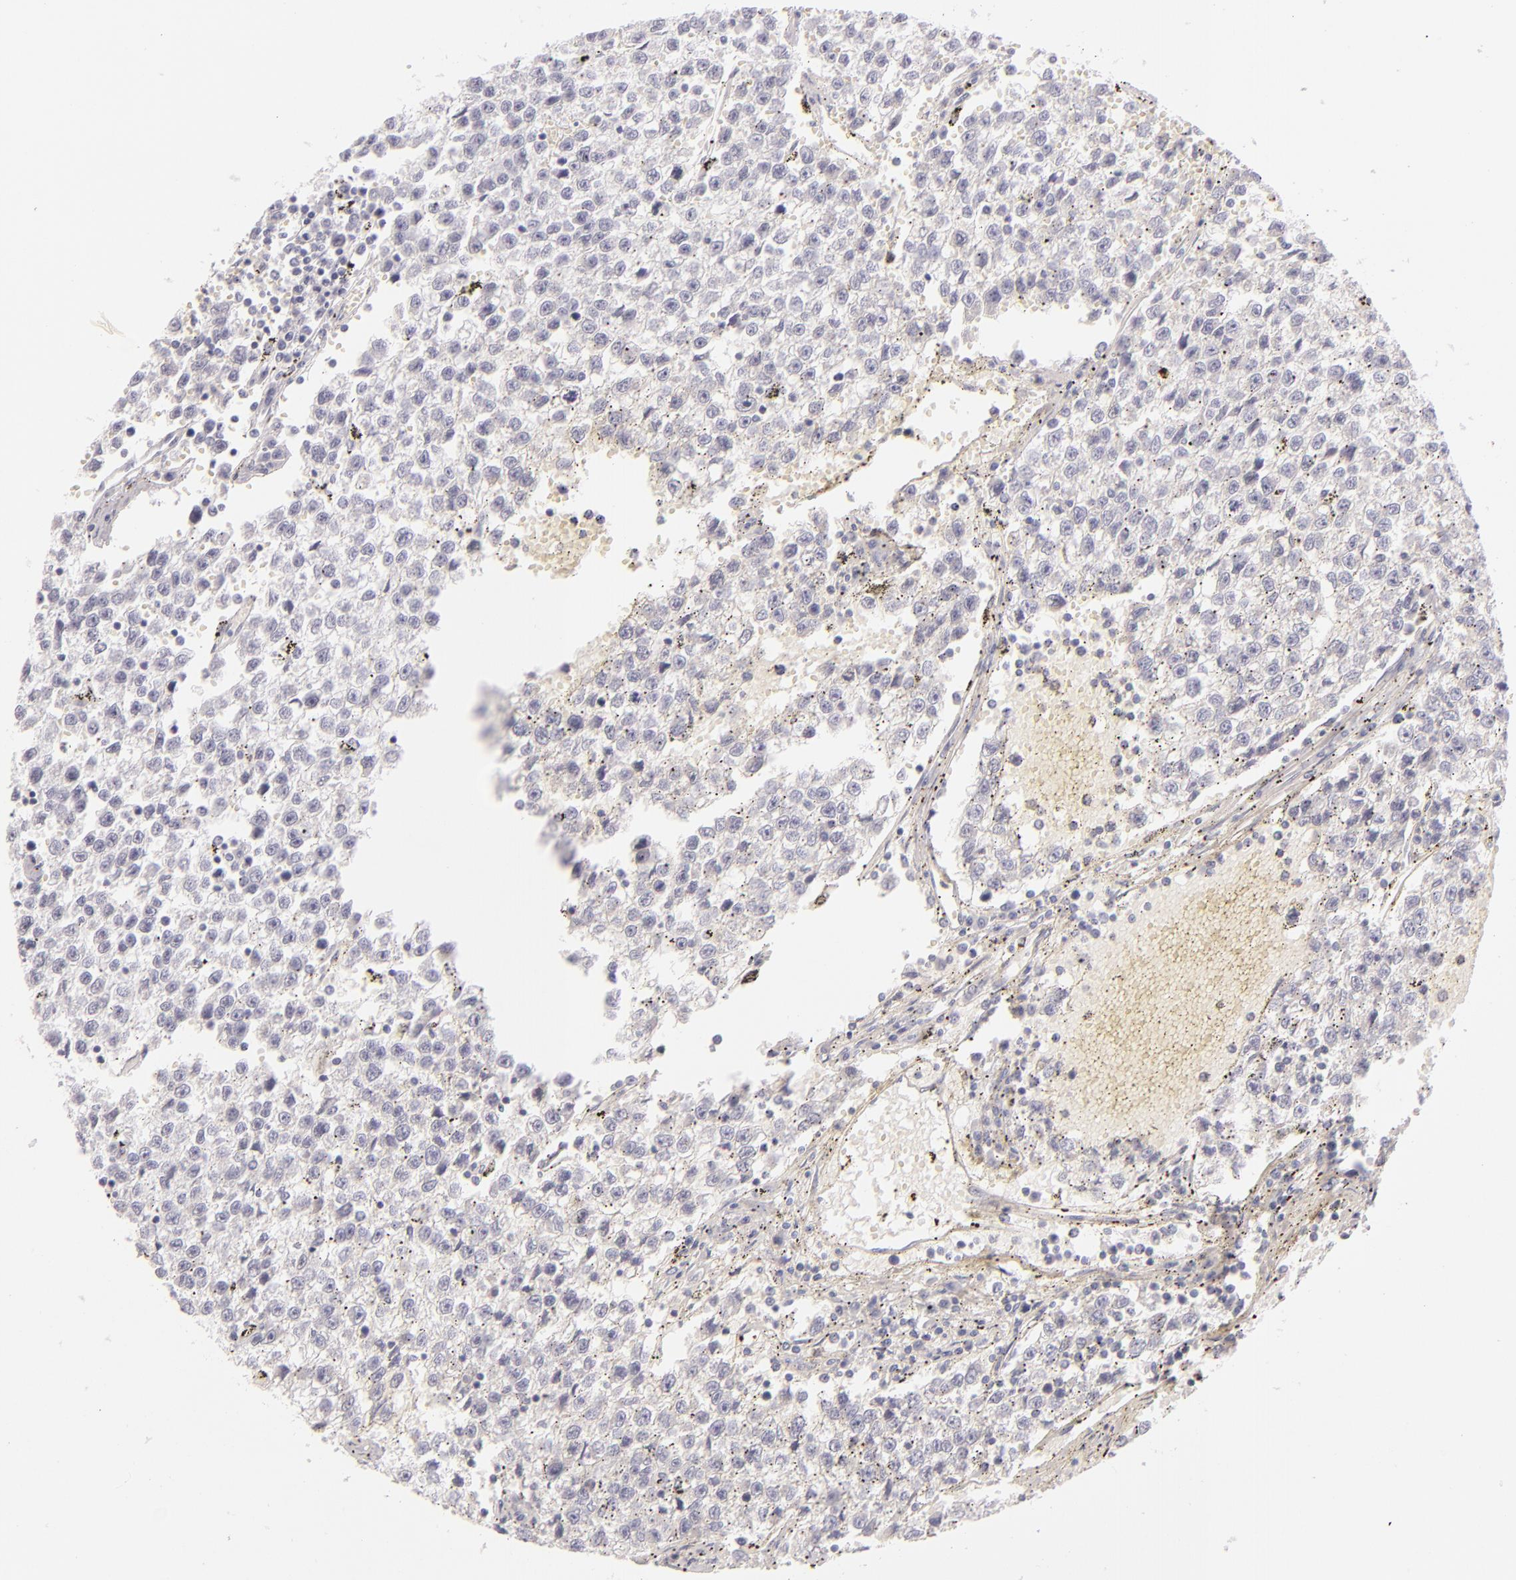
{"staining": {"intensity": "negative", "quantity": "none", "location": "none"}, "tissue": "testis cancer", "cell_type": "Tumor cells", "image_type": "cancer", "snomed": [{"axis": "morphology", "description": "Seminoma, NOS"}, {"axis": "topography", "description": "Testis"}], "caption": "Seminoma (testis) stained for a protein using immunohistochemistry (IHC) exhibits no expression tumor cells.", "gene": "FABP1", "patient": {"sex": "male", "age": 35}}